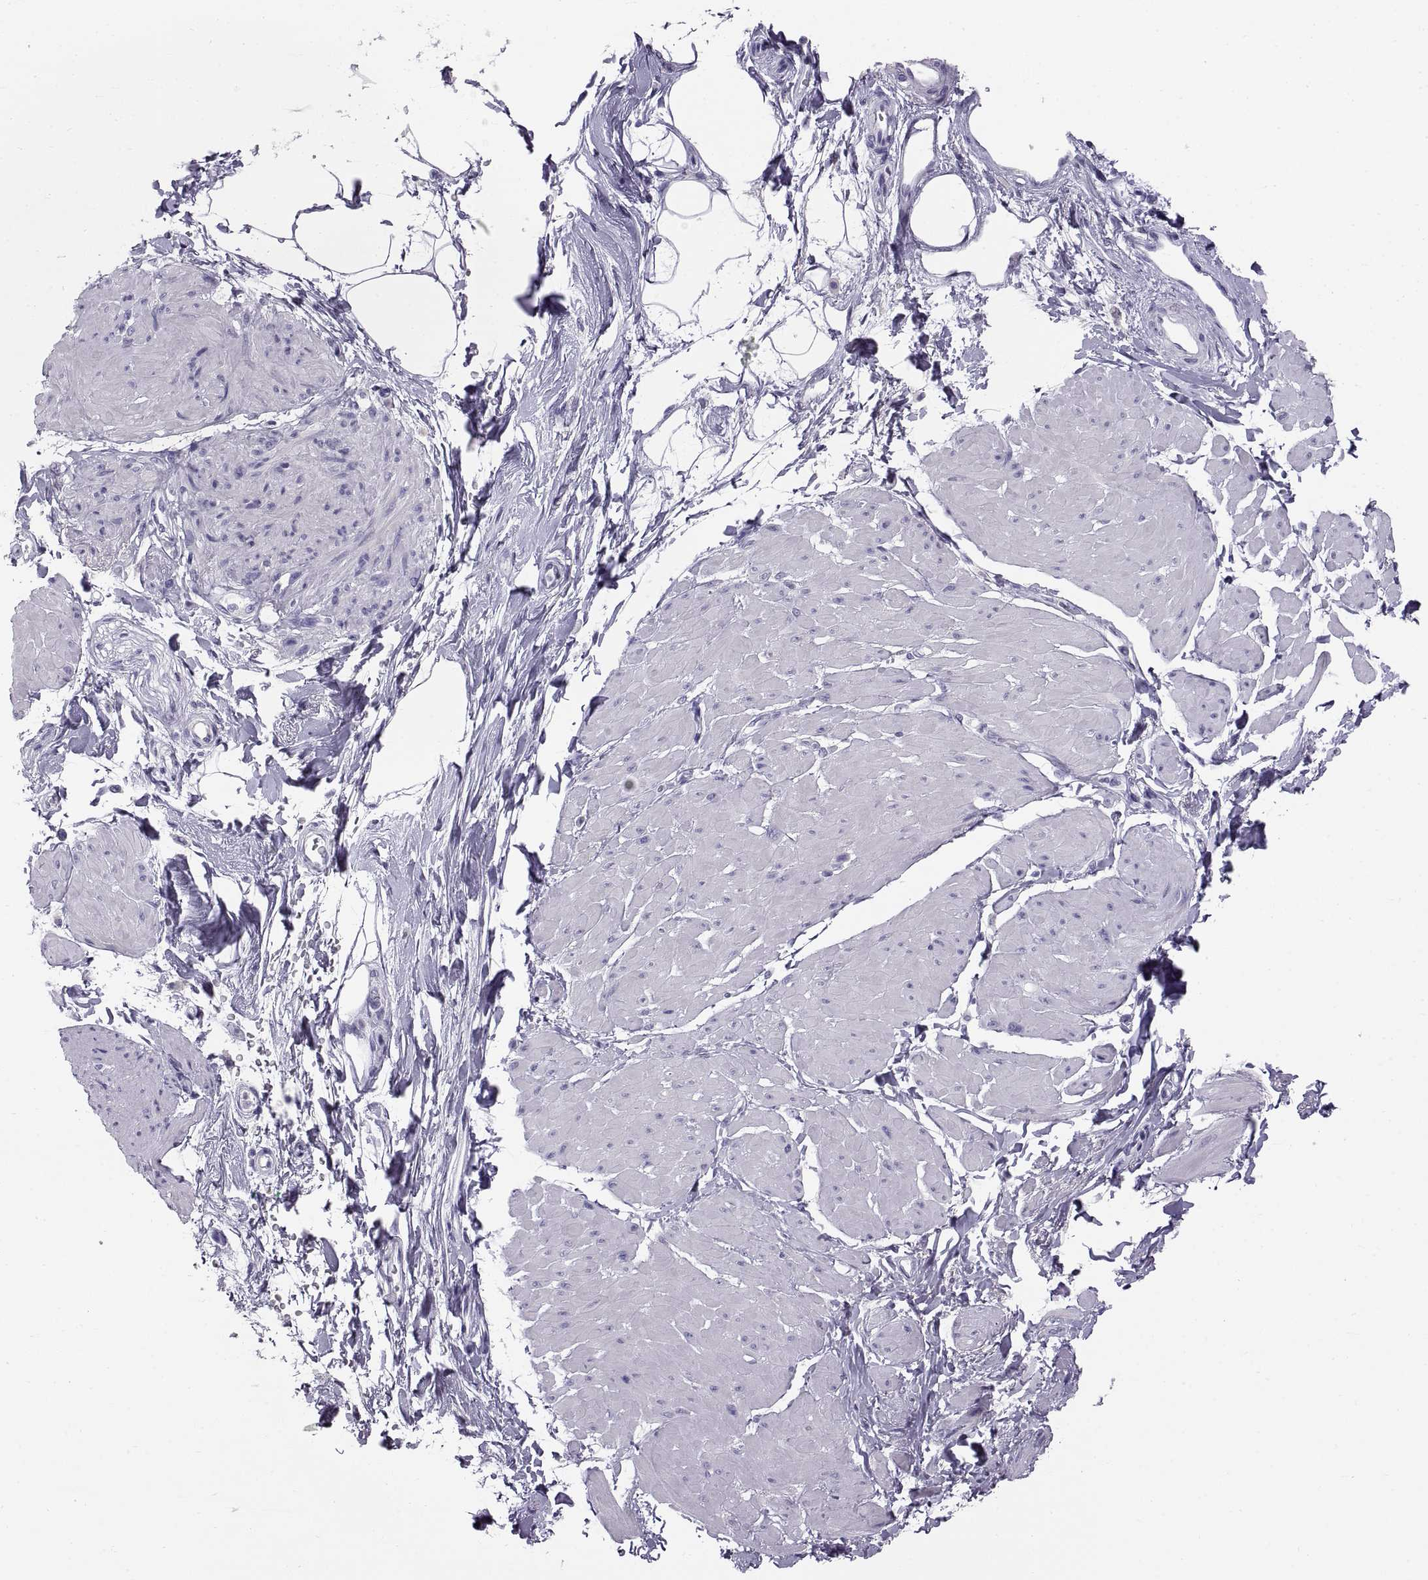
{"staining": {"intensity": "negative", "quantity": "none", "location": "none"}, "tissue": "smooth muscle", "cell_type": "Smooth muscle cells", "image_type": "normal", "snomed": [{"axis": "morphology", "description": "Normal tissue, NOS"}, {"axis": "topography", "description": "Adipose tissue"}, {"axis": "topography", "description": "Smooth muscle"}, {"axis": "topography", "description": "Peripheral nerve tissue"}], "caption": "A histopathology image of smooth muscle stained for a protein shows no brown staining in smooth muscle cells.", "gene": "WFDC8", "patient": {"sex": "male", "age": 83}}